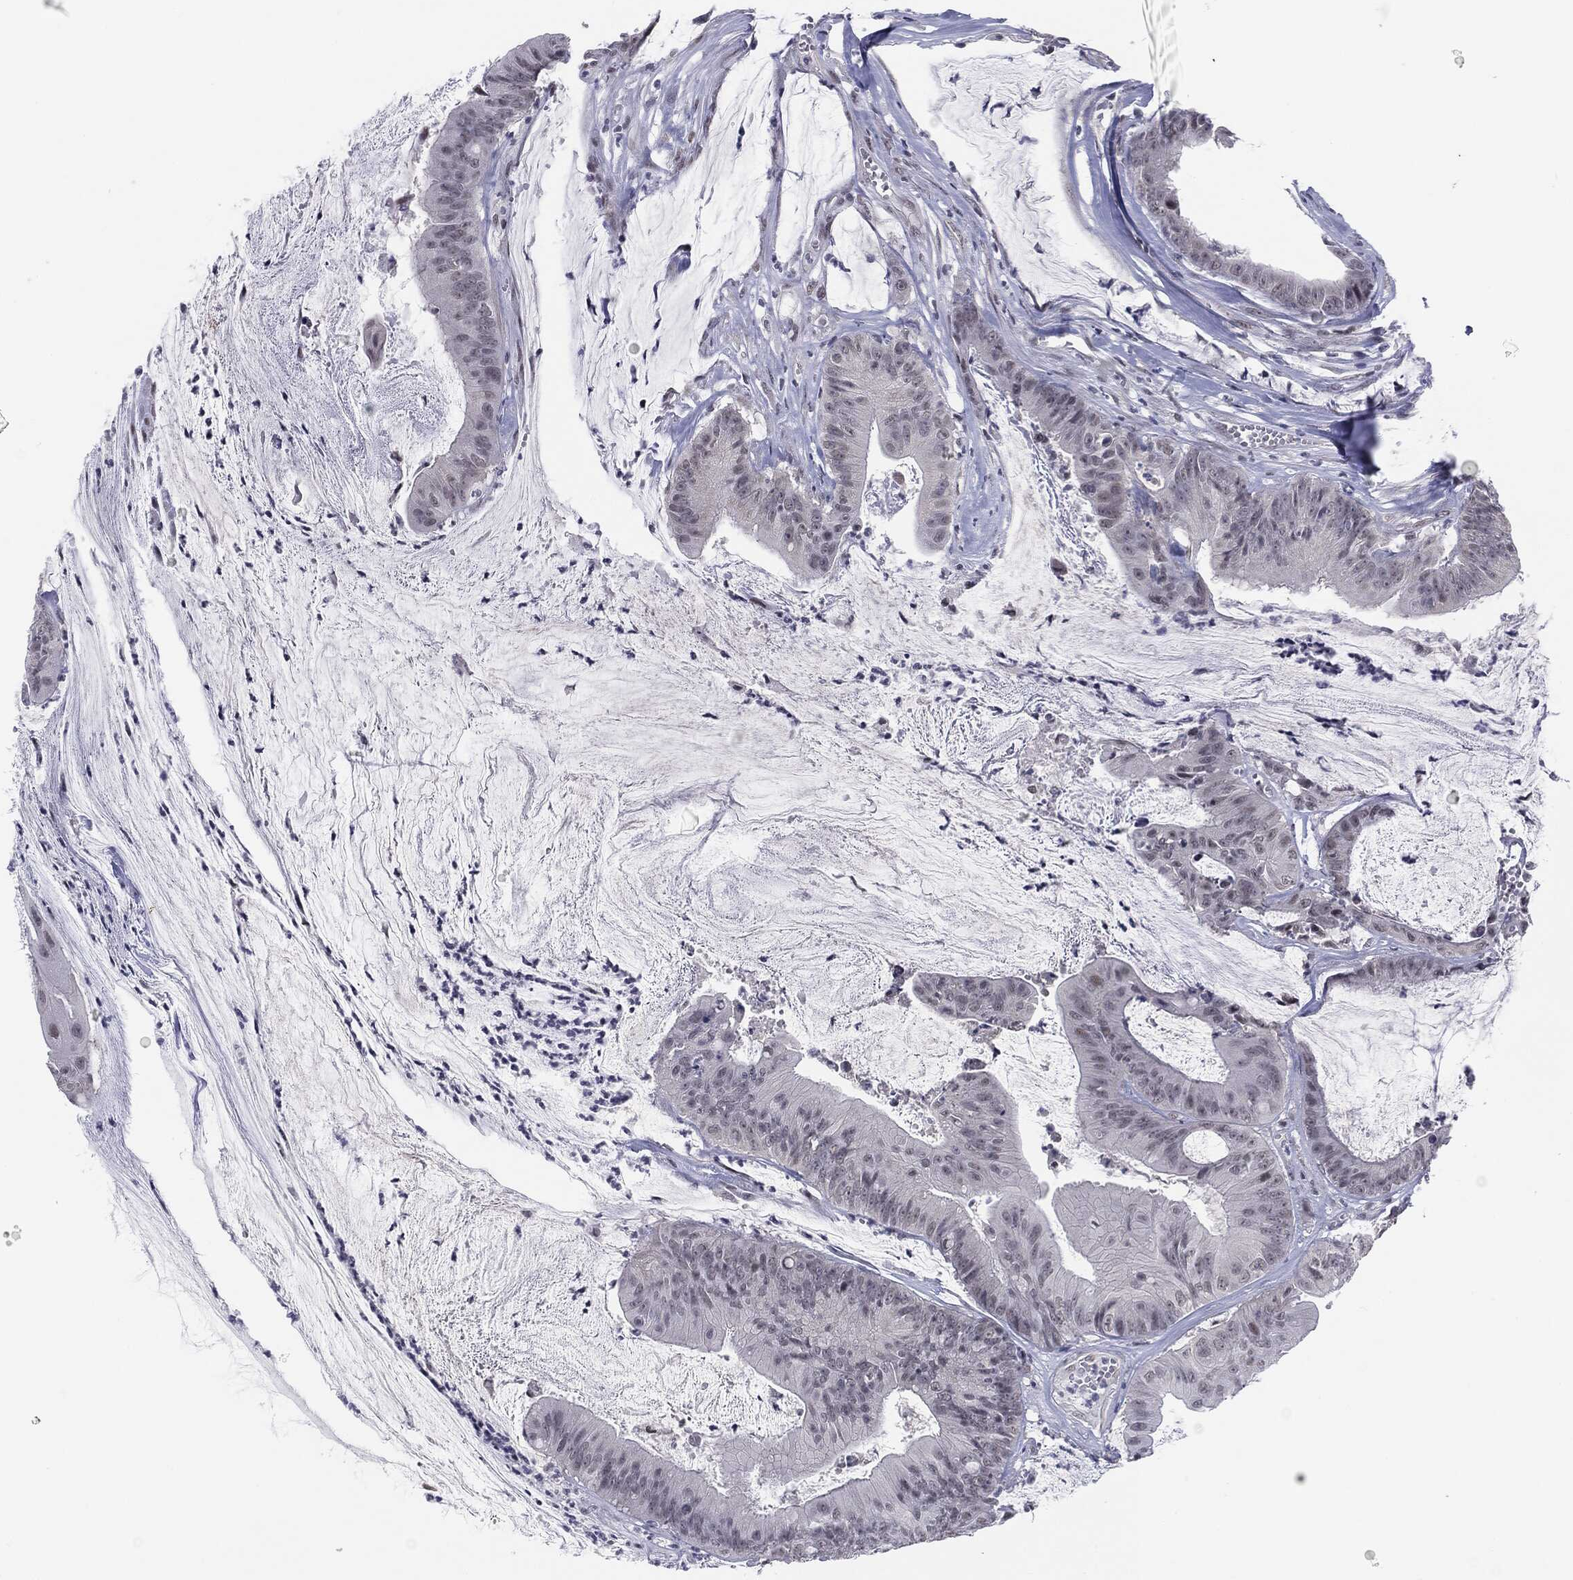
{"staining": {"intensity": "negative", "quantity": "none", "location": "none"}, "tissue": "colorectal cancer", "cell_type": "Tumor cells", "image_type": "cancer", "snomed": [{"axis": "morphology", "description": "Adenocarcinoma, NOS"}, {"axis": "topography", "description": "Colon"}], "caption": "Human colorectal cancer stained for a protein using immunohistochemistry (IHC) displays no staining in tumor cells.", "gene": "SLC5A5", "patient": {"sex": "female", "age": 69}}